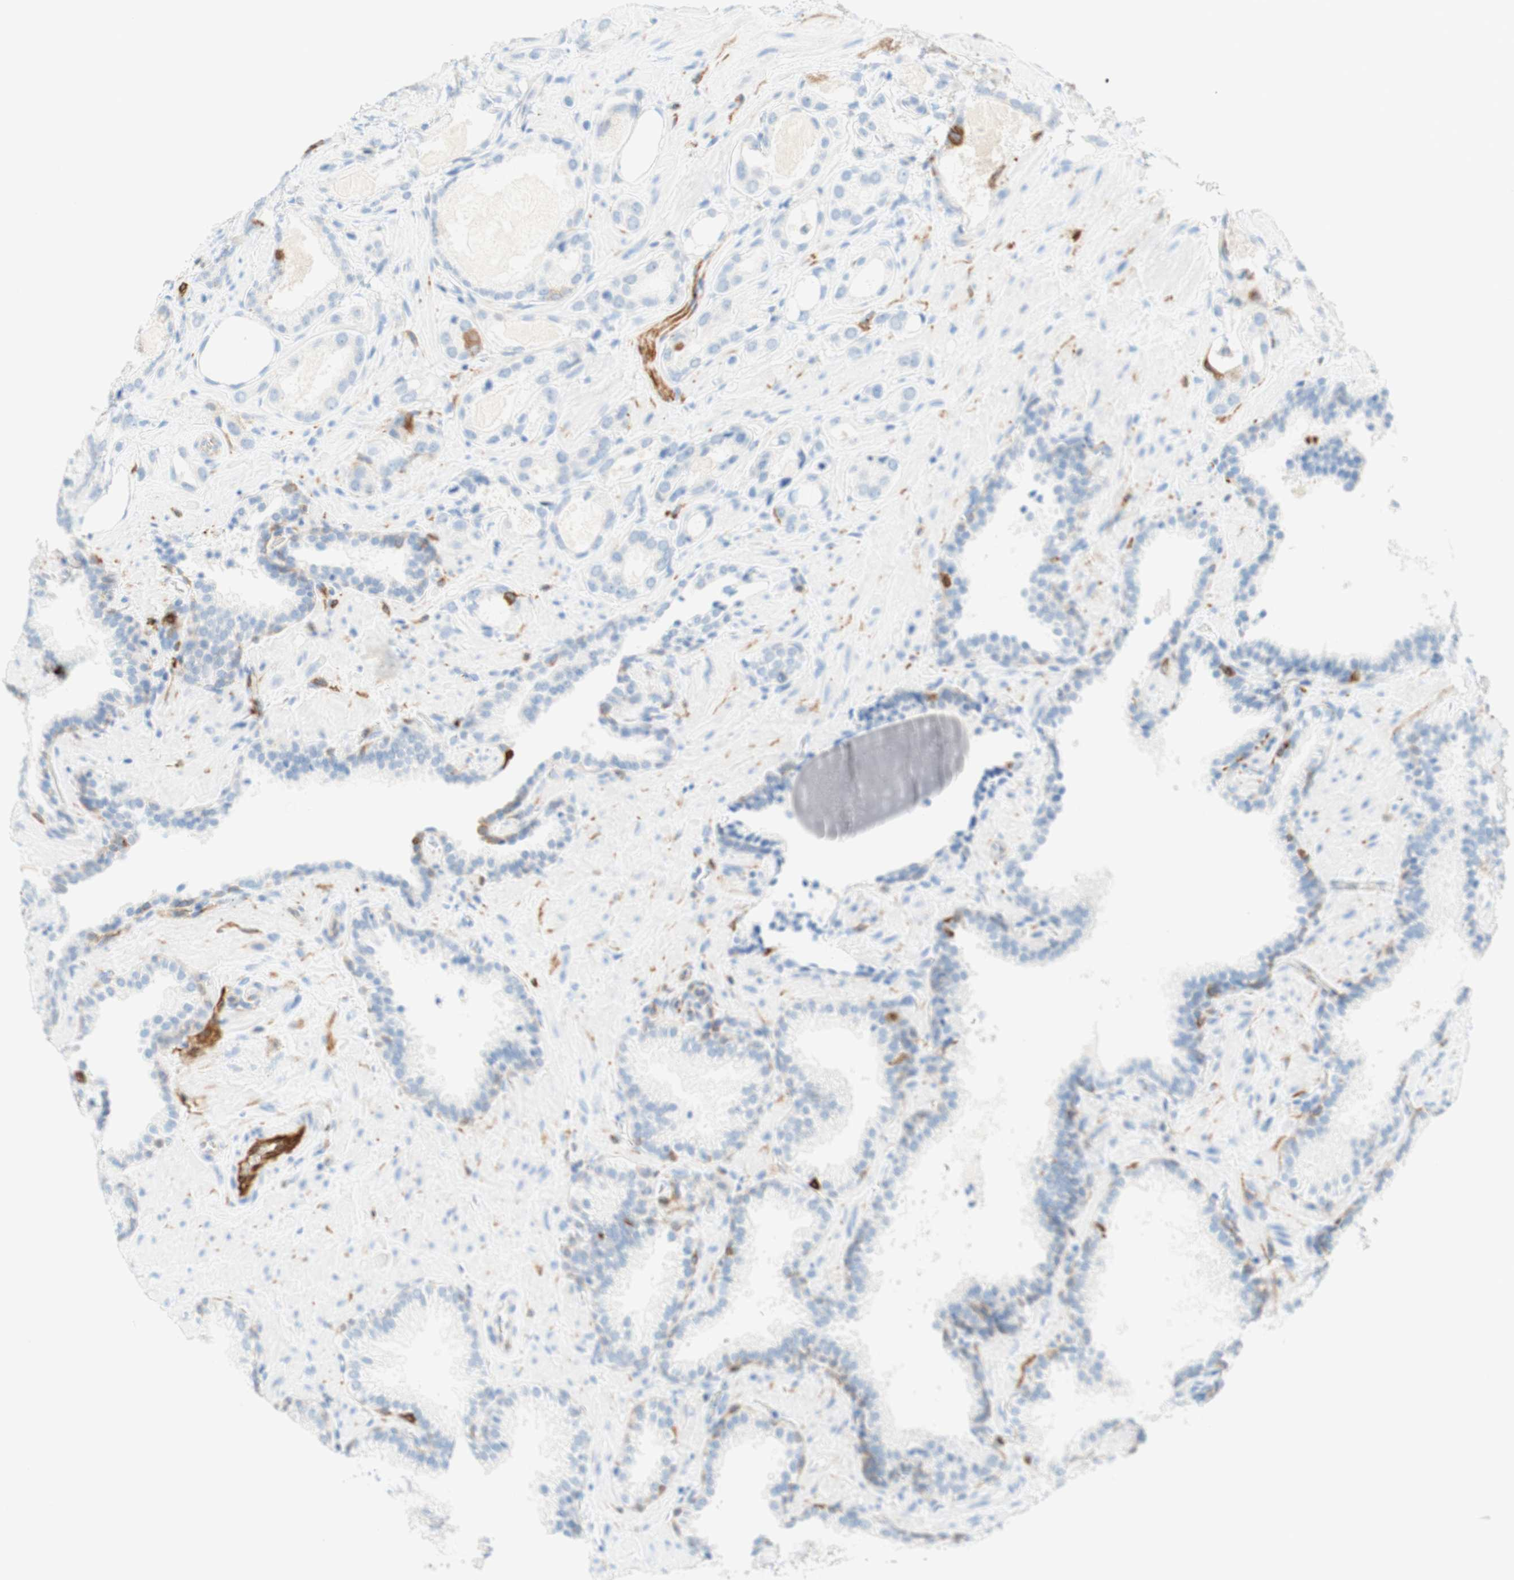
{"staining": {"intensity": "moderate", "quantity": "<25%", "location": "cytoplasmic/membranous"}, "tissue": "prostate cancer", "cell_type": "Tumor cells", "image_type": "cancer", "snomed": [{"axis": "morphology", "description": "Adenocarcinoma, High grade"}, {"axis": "topography", "description": "Prostate"}], "caption": "Human prostate cancer stained with a protein marker exhibits moderate staining in tumor cells.", "gene": "STMN1", "patient": {"sex": "male", "age": 64}}